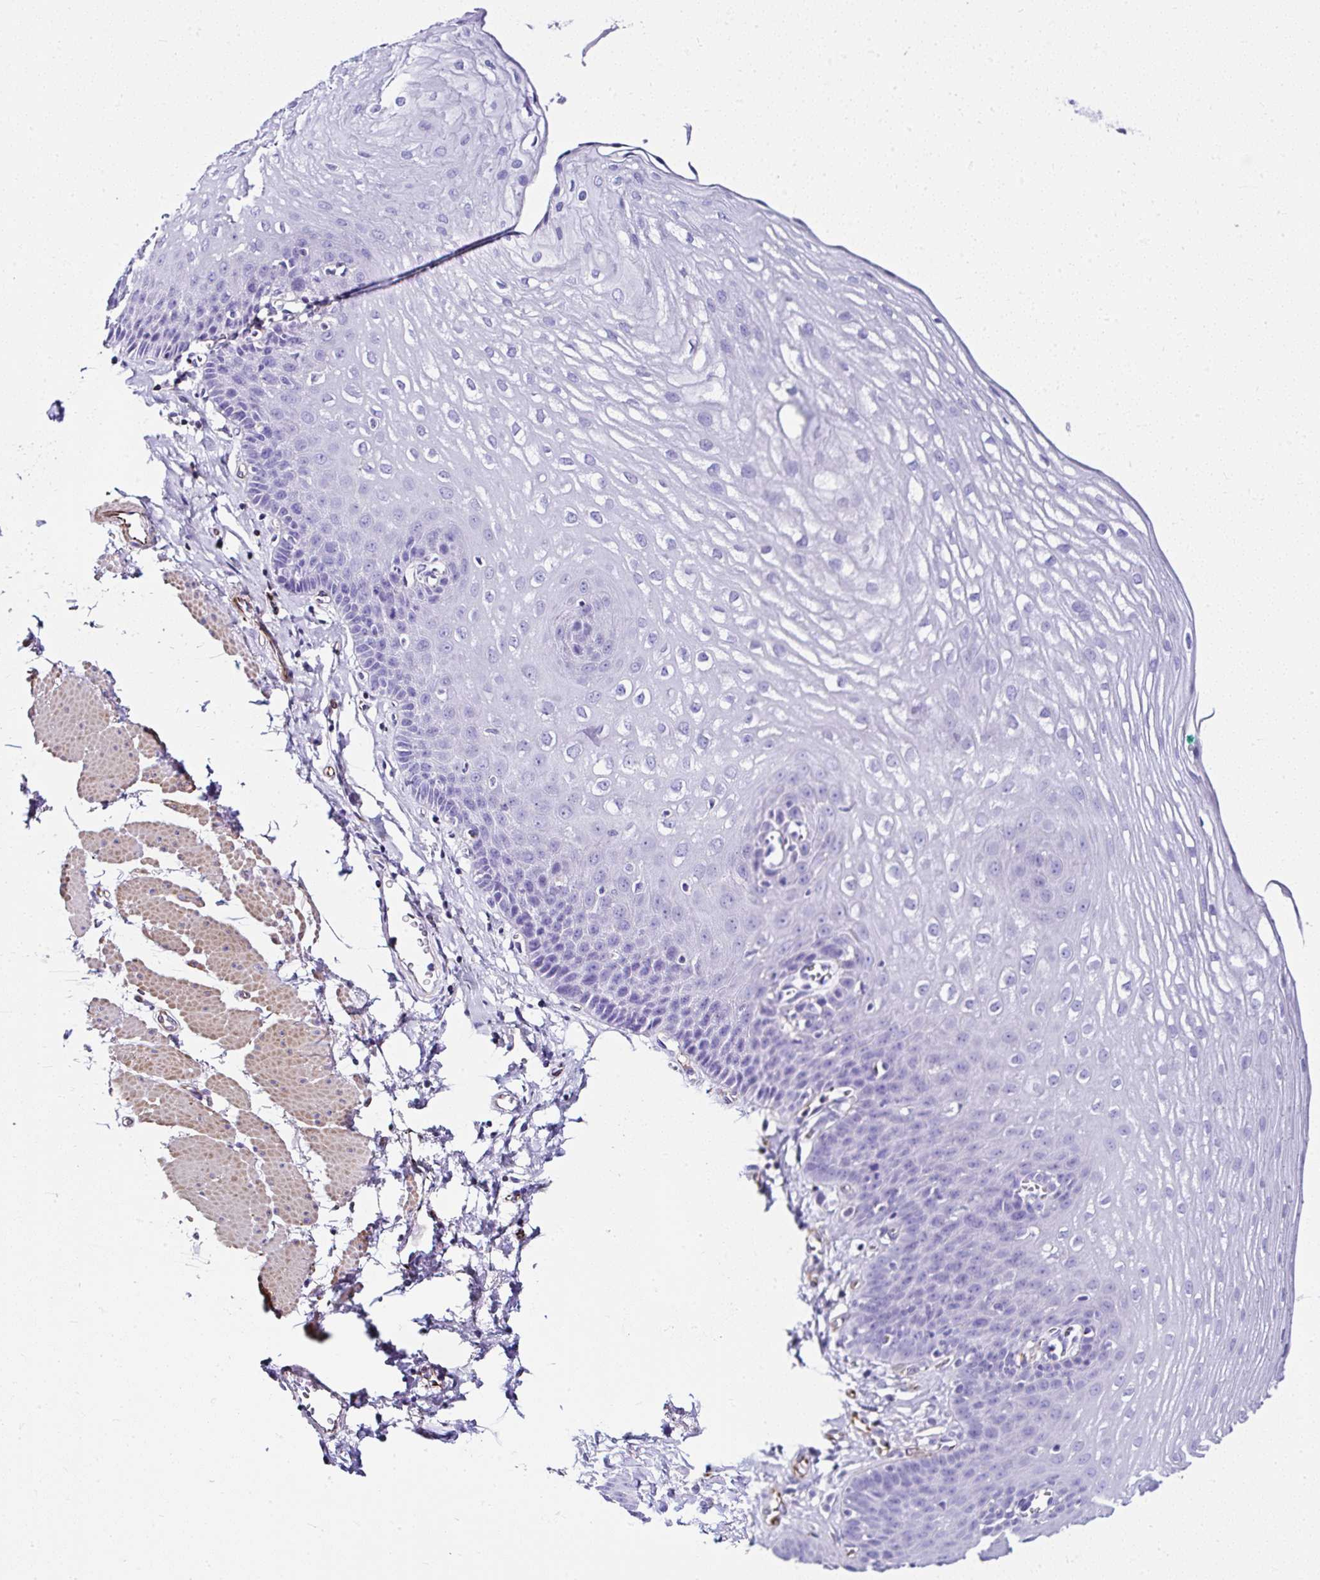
{"staining": {"intensity": "negative", "quantity": "none", "location": "none"}, "tissue": "esophagus", "cell_type": "Squamous epithelial cells", "image_type": "normal", "snomed": [{"axis": "morphology", "description": "Normal tissue, NOS"}, {"axis": "topography", "description": "Esophagus"}], "caption": "A micrograph of human esophagus is negative for staining in squamous epithelial cells. Nuclei are stained in blue.", "gene": "DEPDC5", "patient": {"sex": "female", "age": 81}}